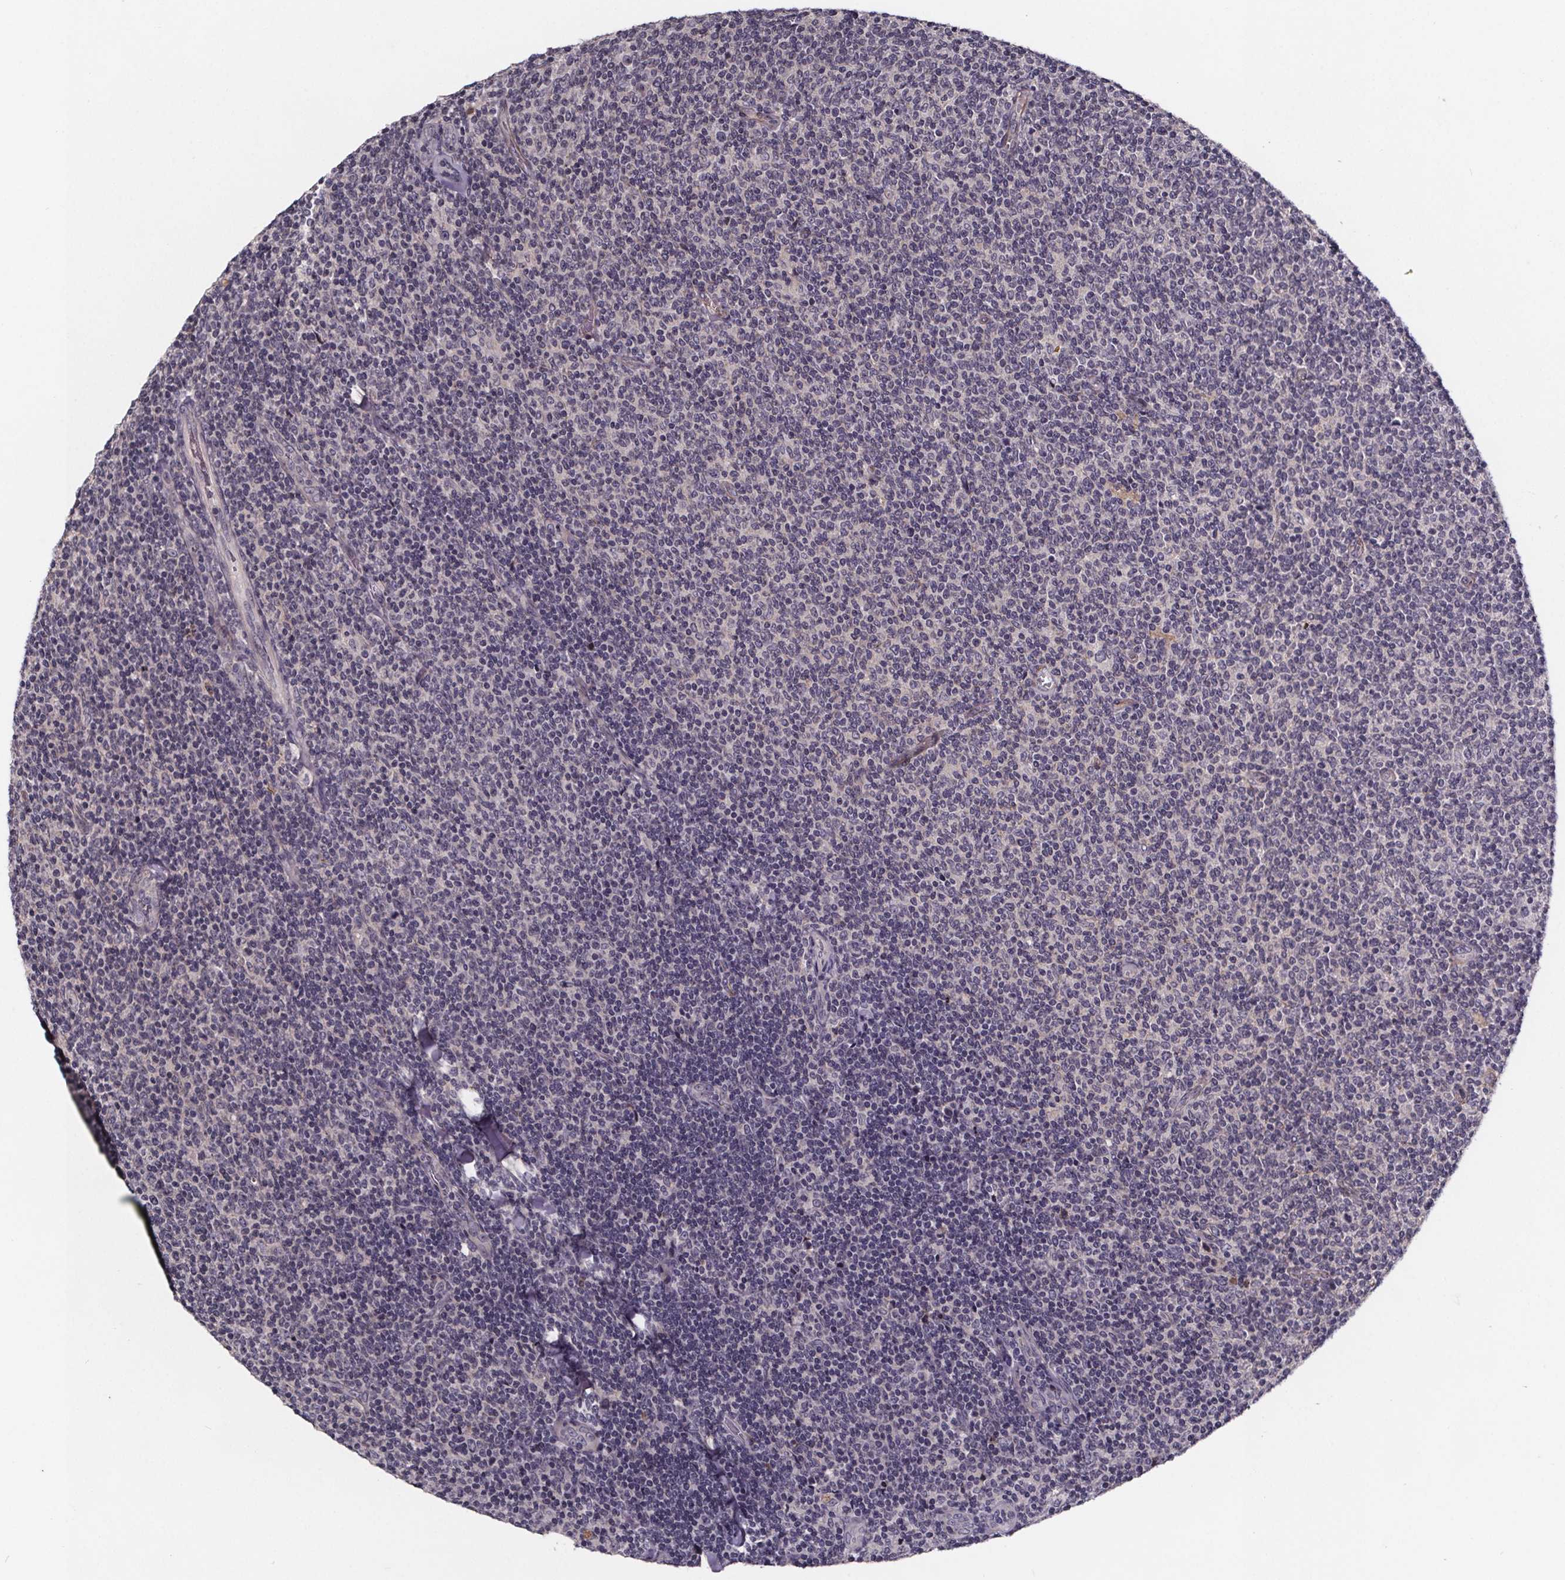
{"staining": {"intensity": "negative", "quantity": "none", "location": "none"}, "tissue": "lymphoma", "cell_type": "Tumor cells", "image_type": "cancer", "snomed": [{"axis": "morphology", "description": "Malignant lymphoma, non-Hodgkin's type, Low grade"}, {"axis": "topography", "description": "Lymph node"}], "caption": "Protein analysis of low-grade malignant lymphoma, non-Hodgkin's type demonstrates no significant expression in tumor cells. (DAB (3,3'-diaminobenzidine) IHC visualized using brightfield microscopy, high magnification).", "gene": "NPHP4", "patient": {"sex": "male", "age": 52}}